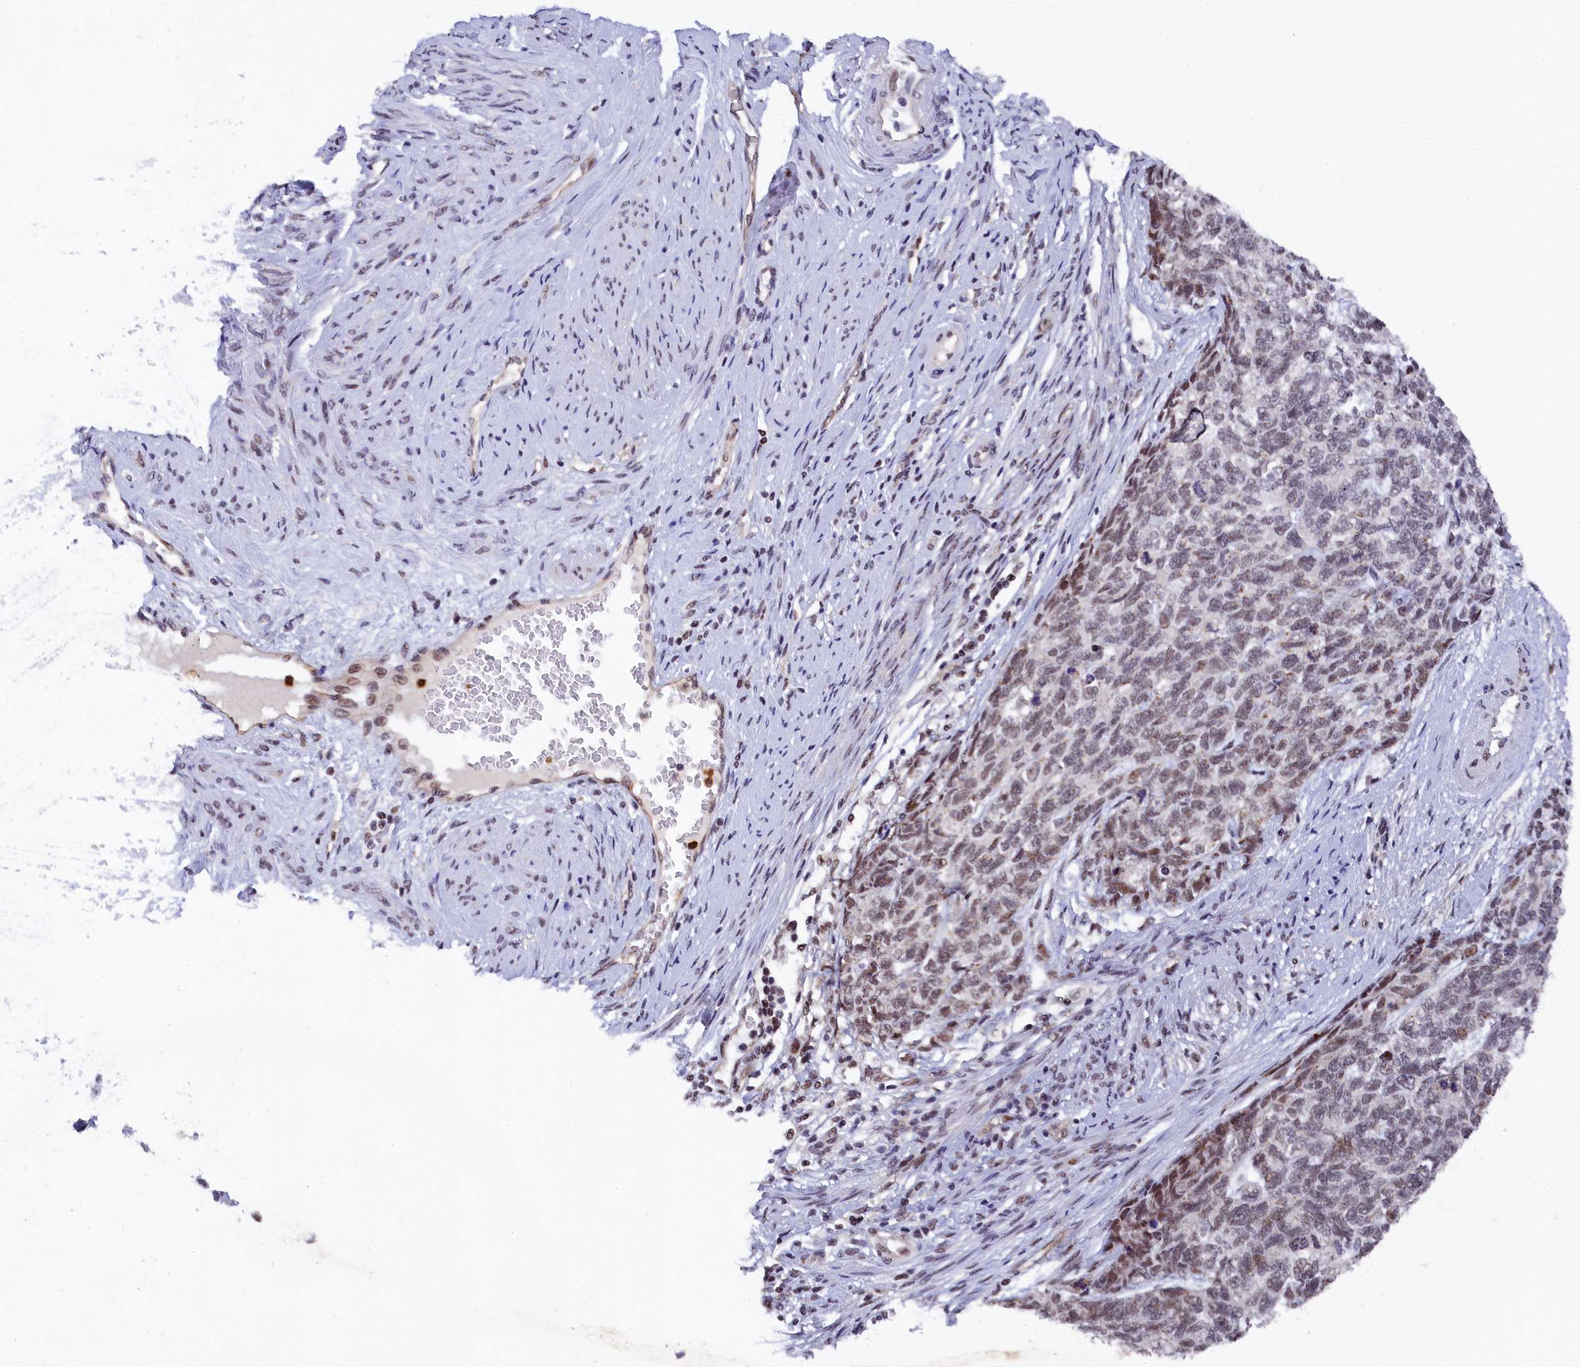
{"staining": {"intensity": "moderate", "quantity": "25%-75%", "location": "nuclear"}, "tissue": "cervical cancer", "cell_type": "Tumor cells", "image_type": "cancer", "snomed": [{"axis": "morphology", "description": "Squamous cell carcinoma, NOS"}, {"axis": "topography", "description": "Cervix"}], "caption": "Brown immunohistochemical staining in cervical cancer reveals moderate nuclear expression in approximately 25%-75% of tumor cells.", "gene": "ADIG", "patient": {"sex": "female", "age": 63}}